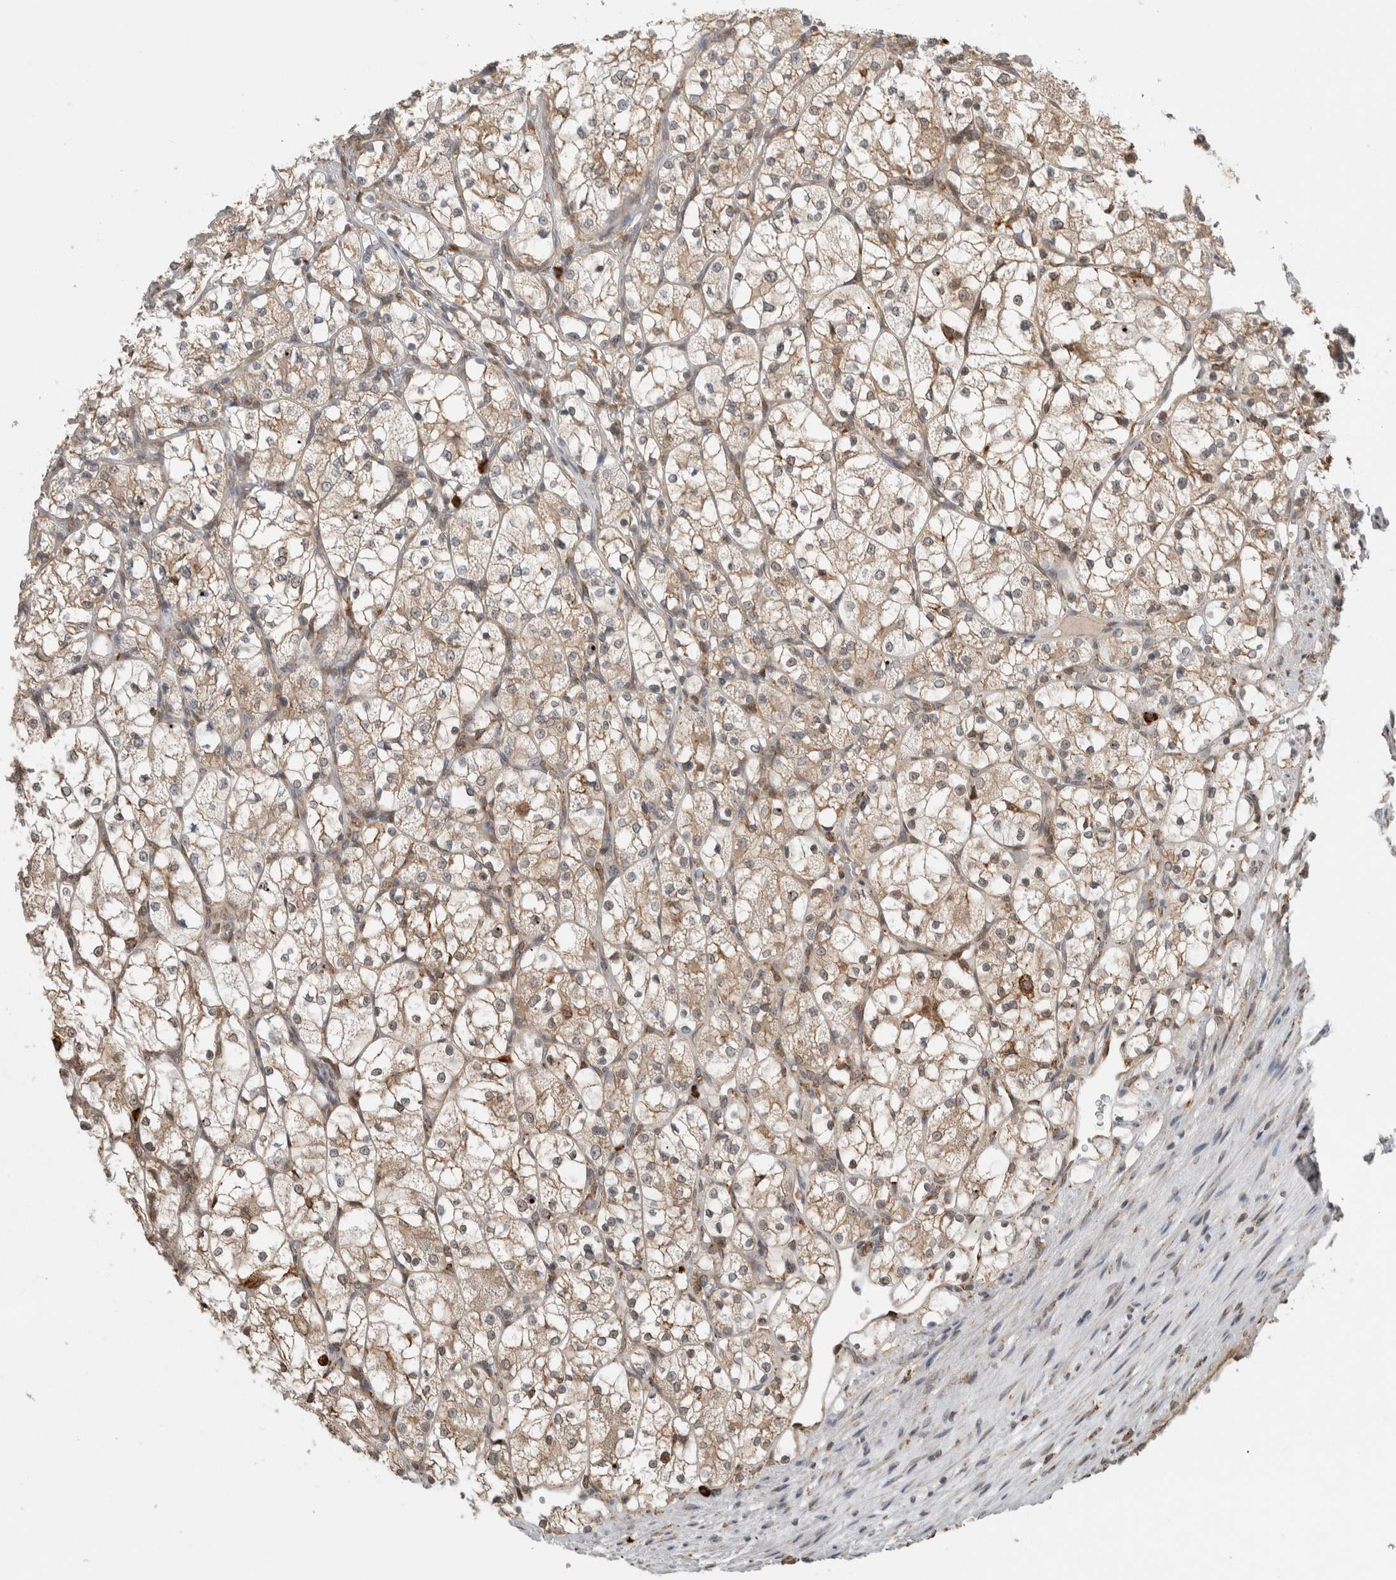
{"staining": {"intensity": "negative", "quantity": "none", "location": "none"}, "tissue": "renal cancer", "cell_type": "Tumor cells", "image_type": "cancer", "snomed": [{"axis": "morphology", "description": "Adenocarcinoma, NOS"}, {"axis": "topography", "description": "Kidney"}], "caption": "Photomicrograph shows no significant protein expression in tumor cells of adenocarcinoma (renal).", "gene": "MS4A7", "patient": {"sex": "female", "age": 69}}